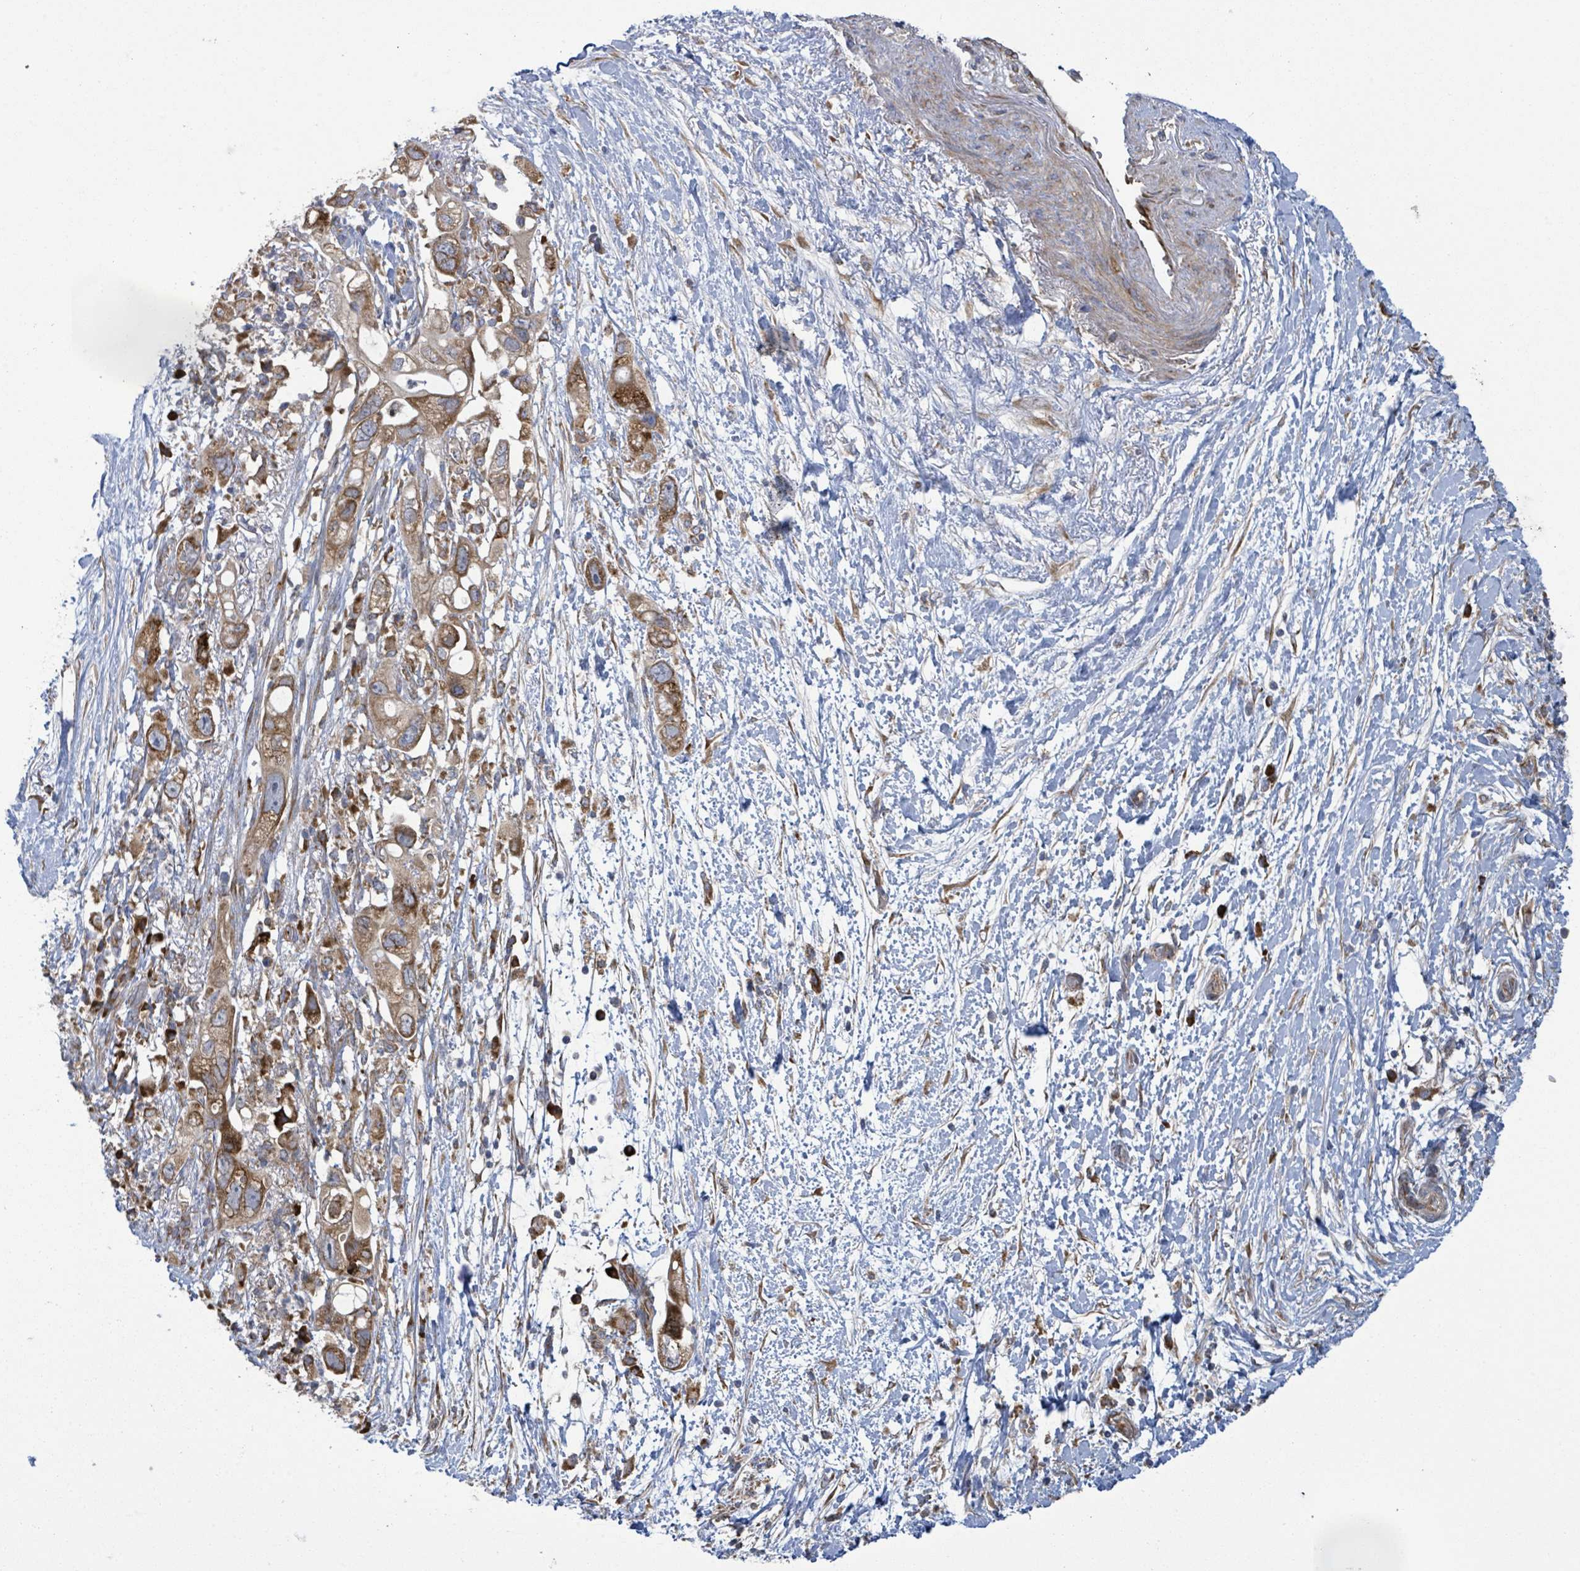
{"staining": {"intensity": "moderate", "quantity": ">75%", "location": "cytoplasmic/membranous"}, "tissue": "pancreatic cancer", "cell_type": "Tumor cells", "image_type": "cancer", "snomed": [{"axis": "morphology", "description": "Adenocarcinoma, NOS"}, {"axis": "topography", "description": "Pancreas"}], "caption": "Moderate cytoplasmic/membranous positivity is present in about >75% of tumor cells in pancreatic cancer.", "gene": "NOMO1", "patient": {"sex": "female", "age": 72}}